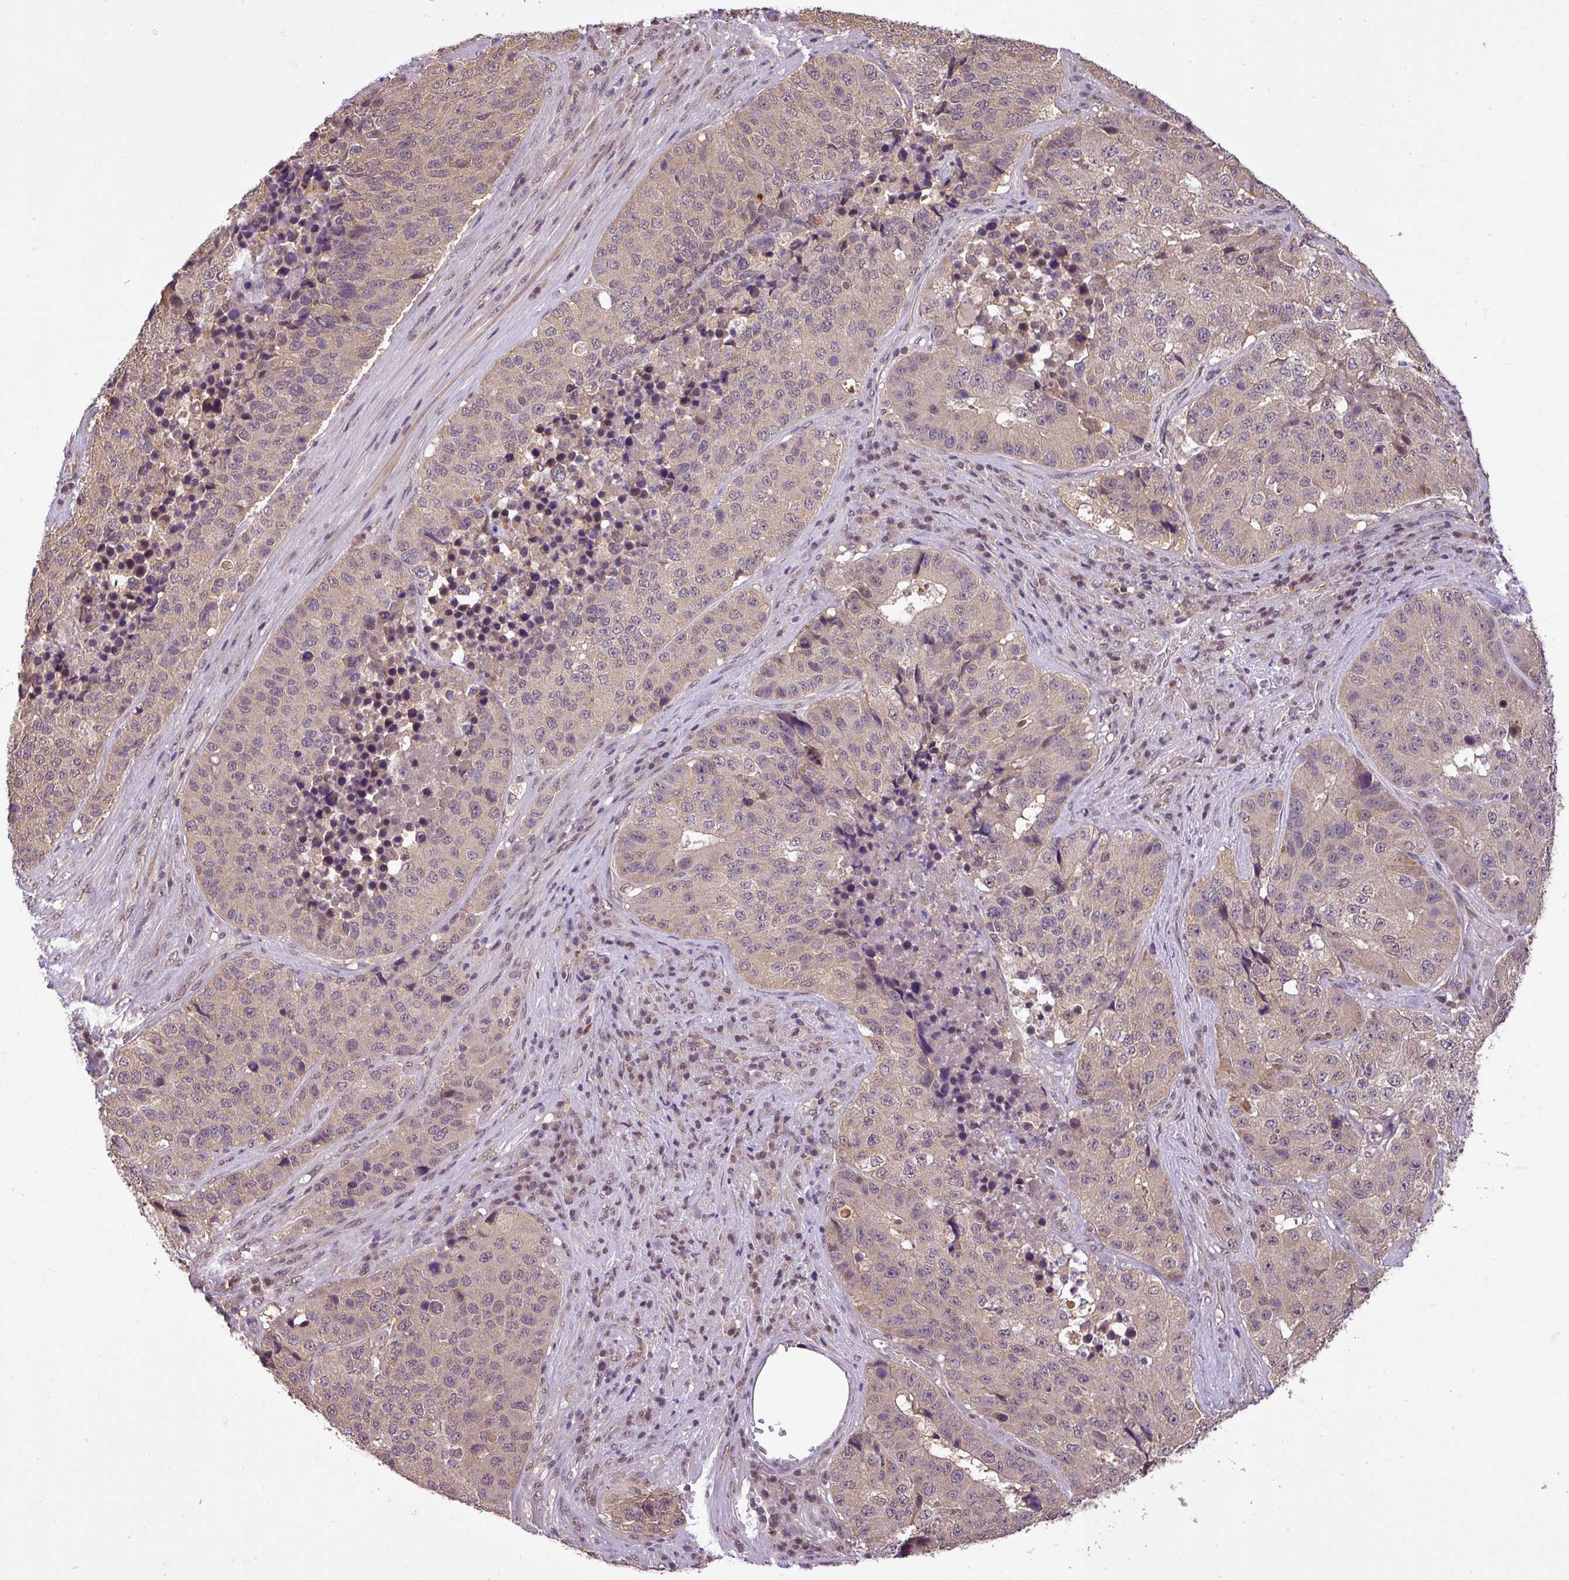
{"staining": {"intensity": "weak", "quantity": ">75%", "location": "cytoplasmic/membranous"}, "tissue": "stomach cancer", "cell_type": "Tumor cells", "image_type": "cancer", "snomed": [{"axis": "morphology", "description": "Adenocarcinoma, NOS"}, {"axis": "topography", "description": "Stomach"}], "caption": "This is an image of immunohistochemistry staining of adenocarcinoma (stomach), which shows weak staining in the cytoplasmic/membranous of tumor cells.", "gene": "MFHAS1", "patient": {"sex": "male", "age": 71}}